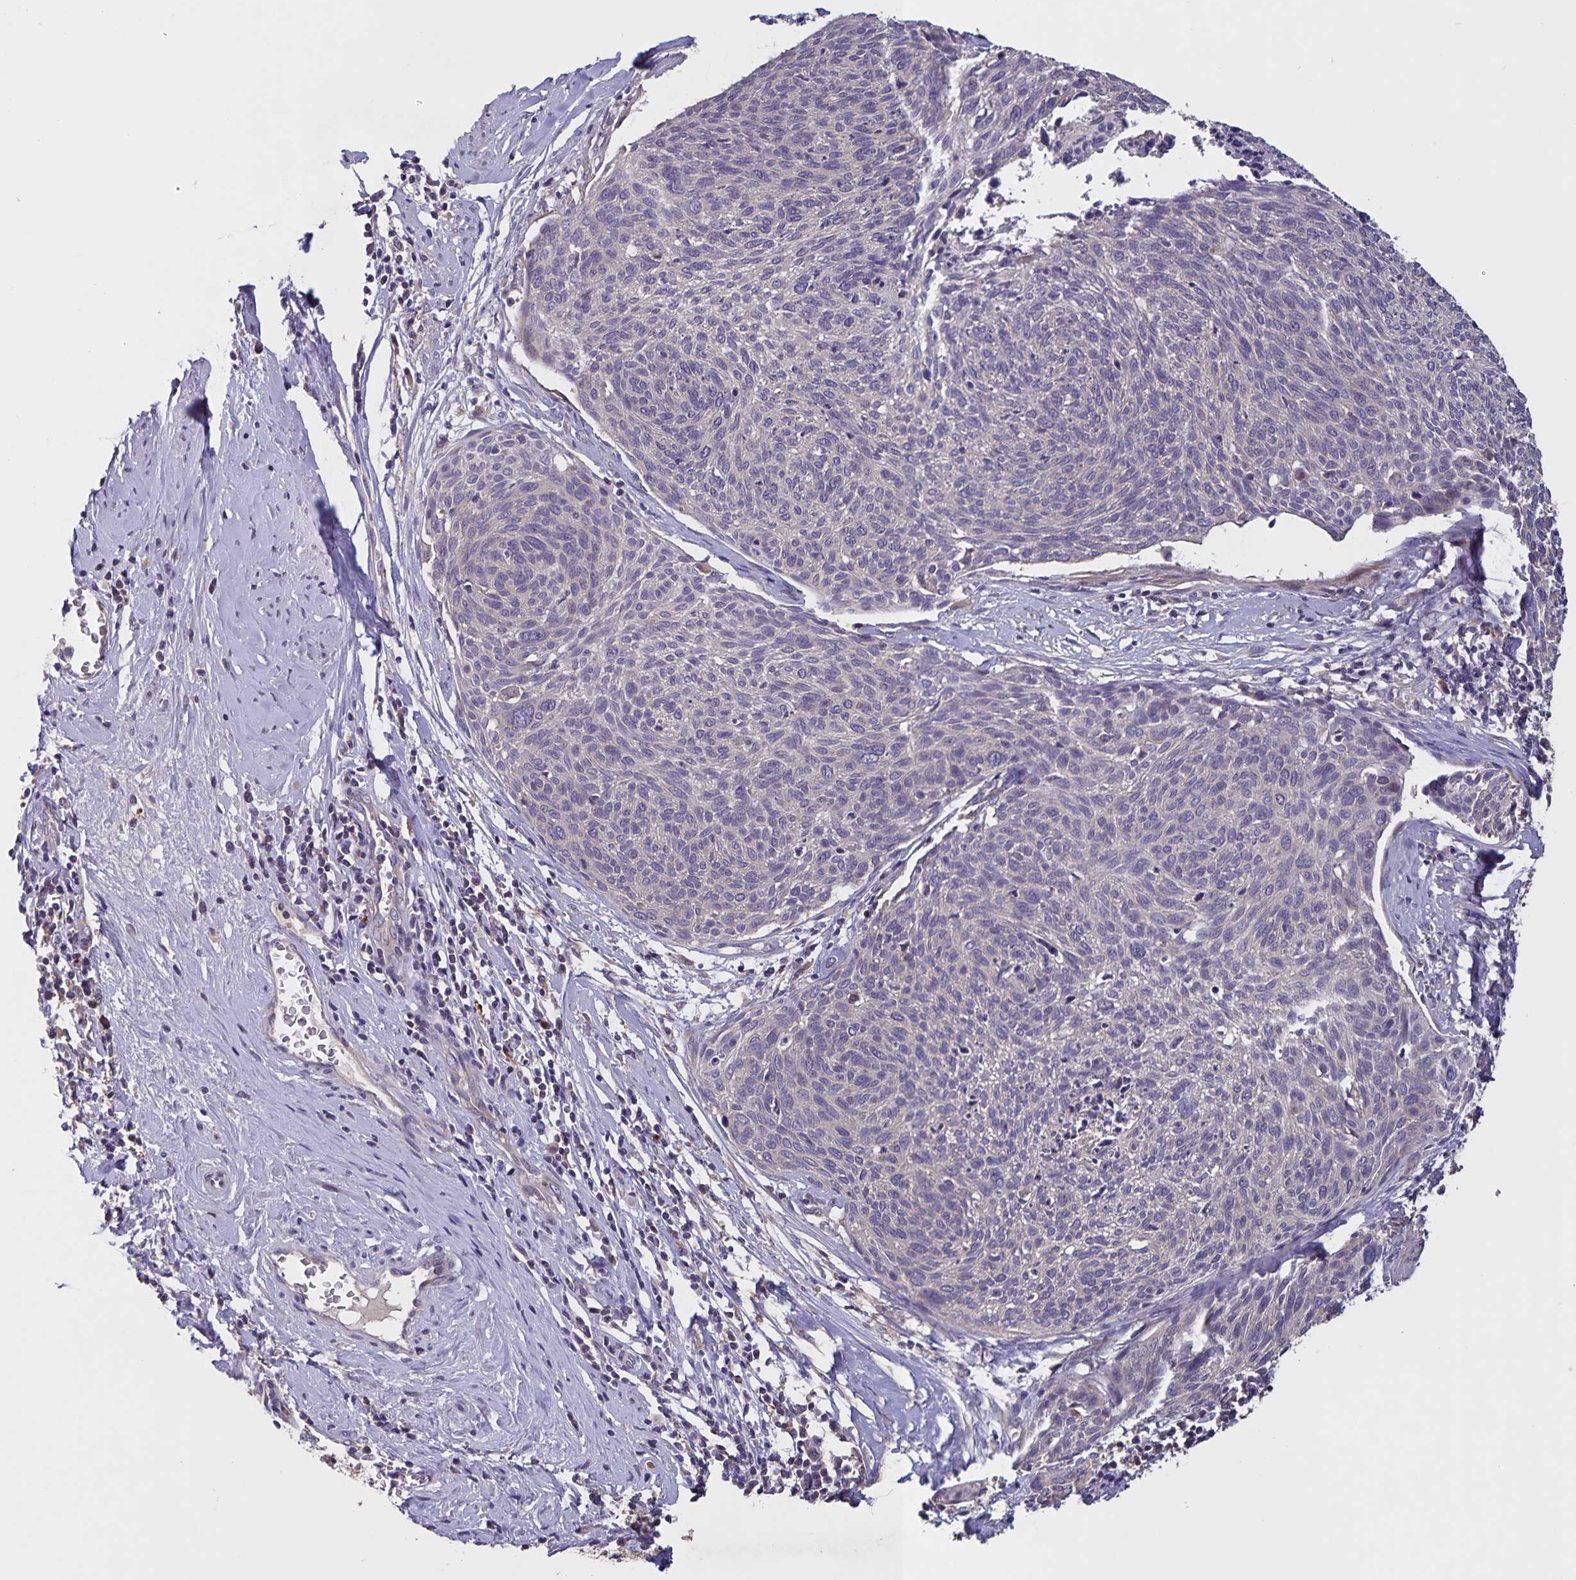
{"staining": {"intensity": "negative", "quantity": "none", "location": "none"}, "tissue": "cervical cancer", "cell_type": "Tumor cells", "image_type": "cancer", "snomed": [{"axis": "morphology", "description": "Squamous cell carcinoma, NOS"}, {"axis": "topography", "description": "Cervix"}], "caption": "The histopathology image displays no significant positivity in tumor cells of cervical cancer (squamous cell carcinoma).", "gene": "FBXL16", "patient": {"sex": "female", "age": 49}}